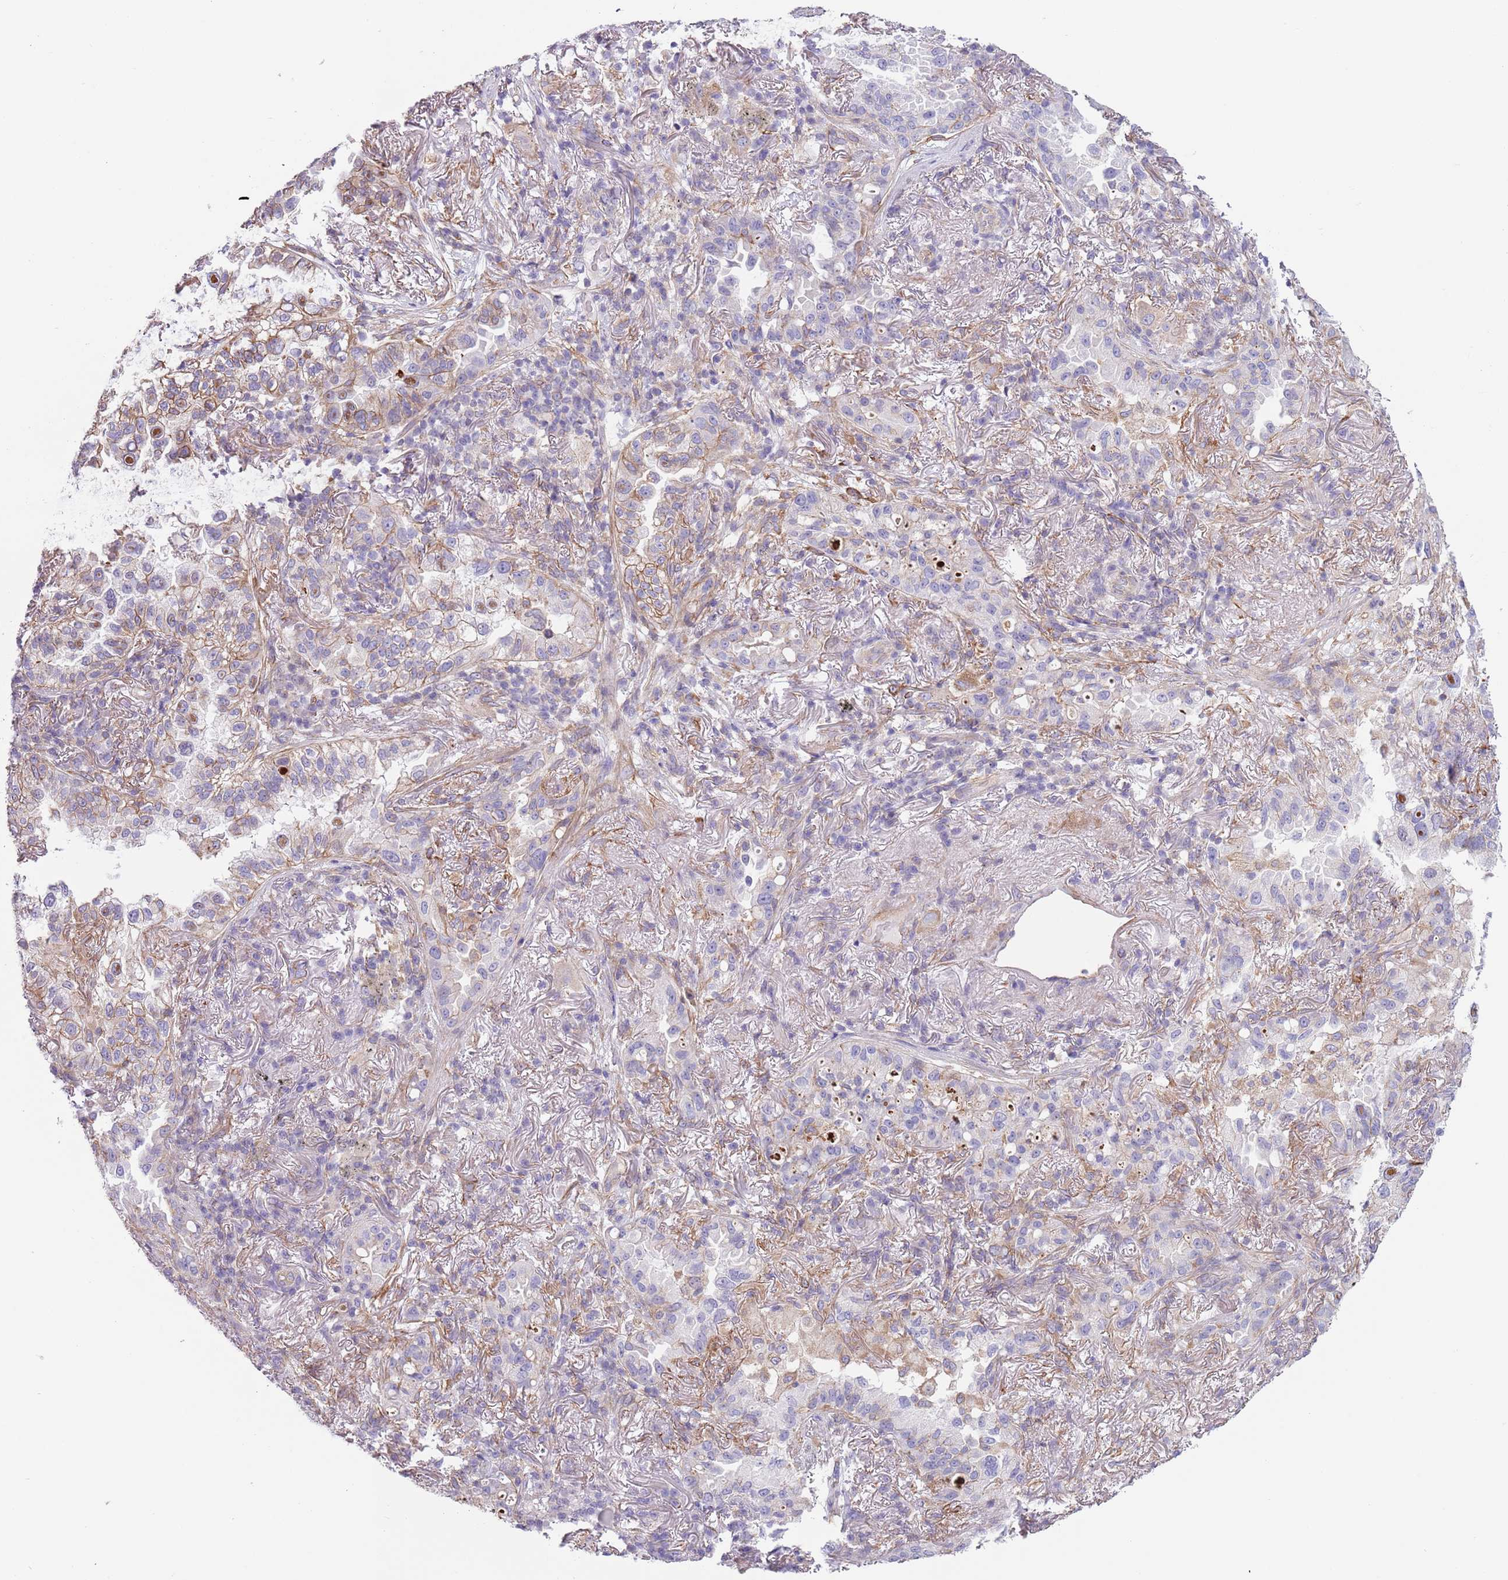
{"staining": {"intensity": "weak", "quantity": "<25%", "location": "cytoplasmic/membranous"}, "tissue": "lung cancer", "cell_type": "Tumor cells", "image_type": "cancer", "snomed": [{"axis": "morphology", "description": "Adenocarcinoma, NOS"}, {"axis": "topography", "description": "Lung"}], "caption": "The micrograph shows no significant positivity in tumor cells of adenocarcinoma (lung). Brightfield microscopy of immunohistochemistry stained with DAB (brown) and hematoxylin (blue), captured at high magnification.", "gene": "RBP3", "patient": {"sex": "female", "age": 69}}